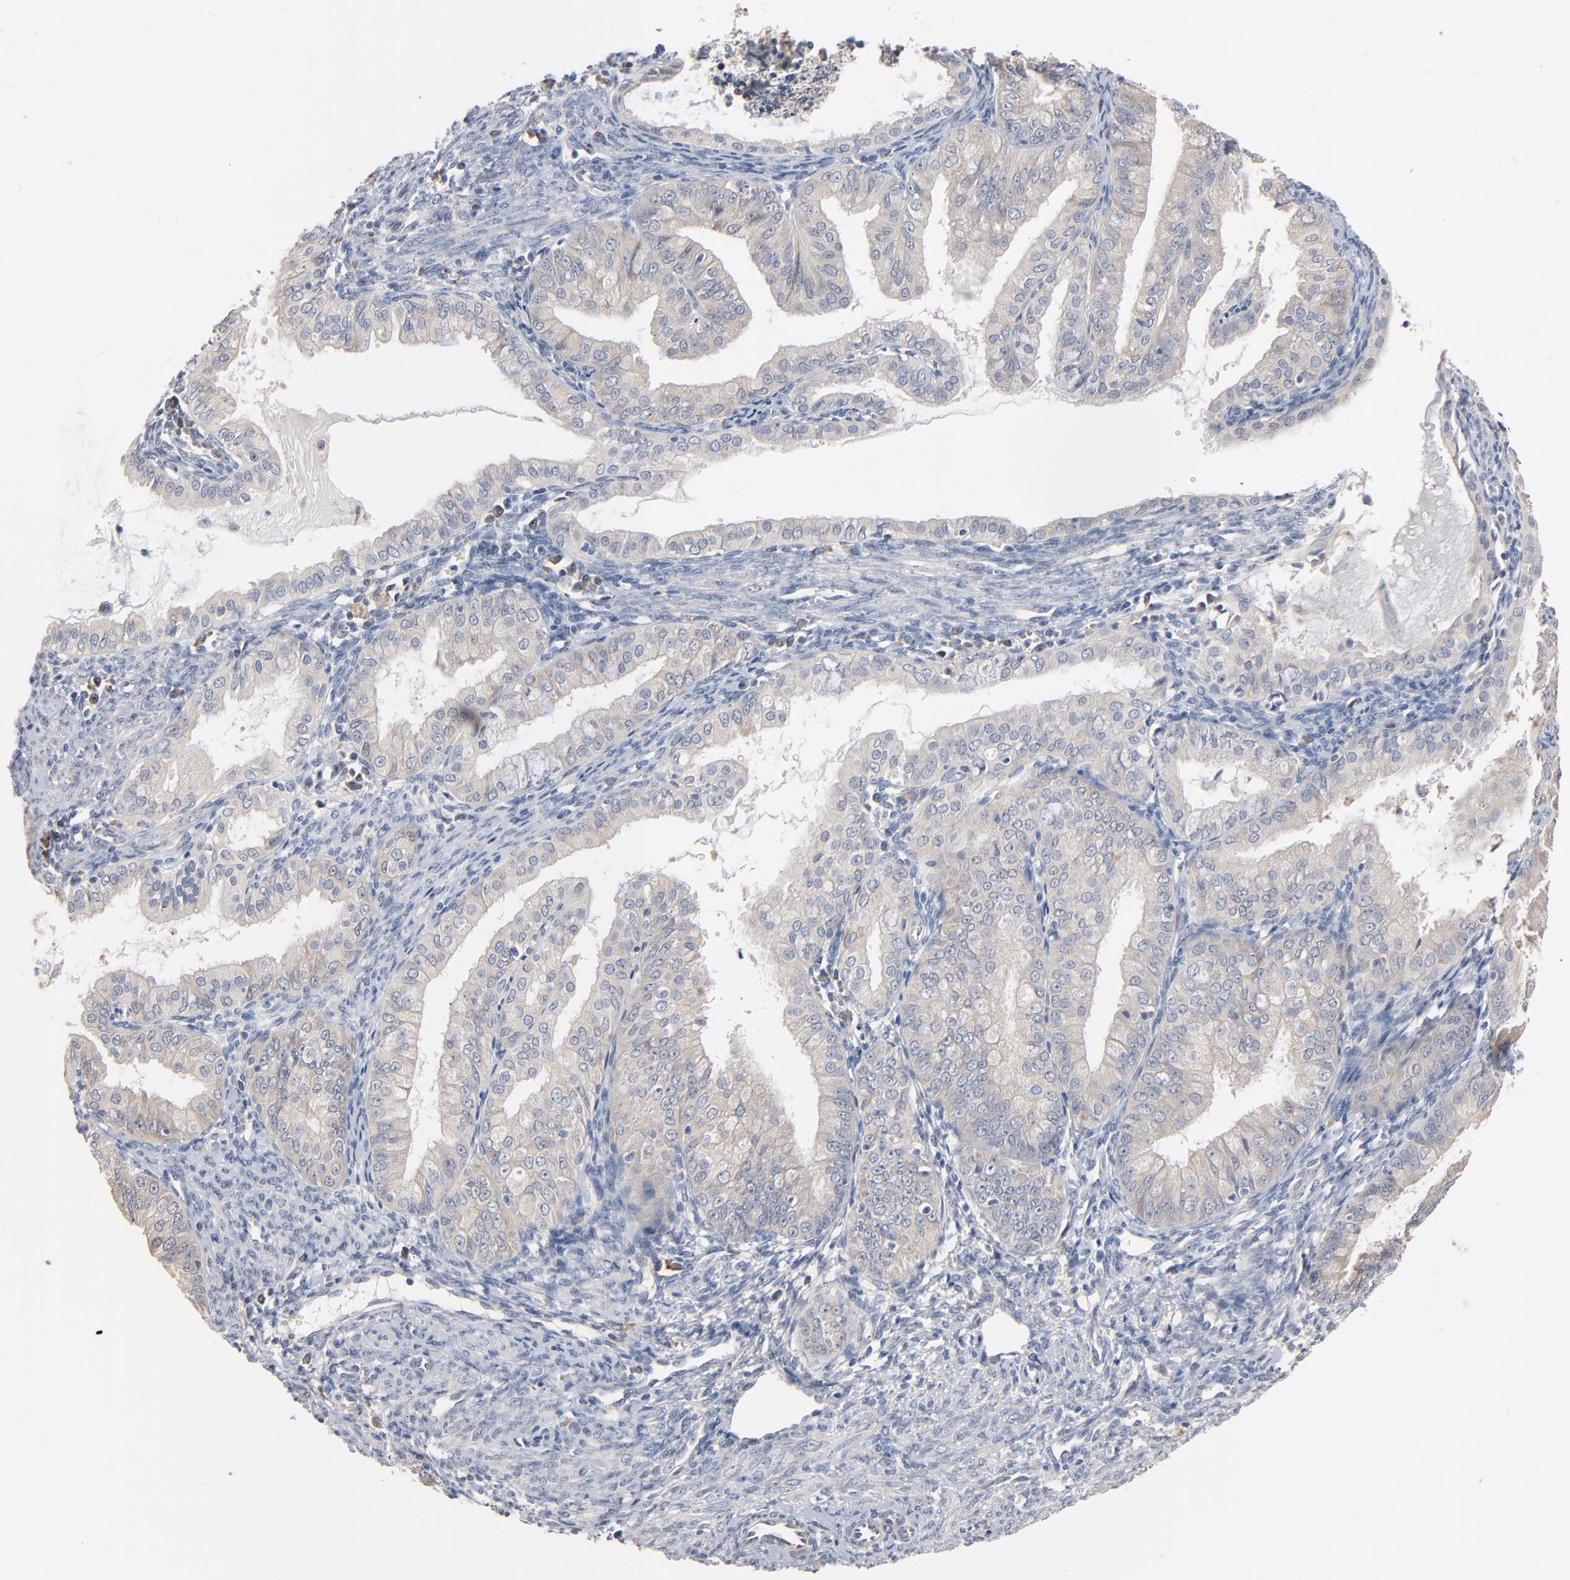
{"staining": {"intensity": "negative", "quantity": "none", "location": "none"}, "tissue": "endometrial cancer", "cell_type": "Tumor cells", "image_type": "cancer", "snomed": [{"axis": "morphology", "description": "Adenocarcinoma, NOS"}, {"axis": "topography", "description": "Endometrium"}], "caption": "Tumor cells show no significant protein positivity in endometrial cancer.", "gene": "ZDHHC8", "patient": {"sex": "female", "age": 76}}